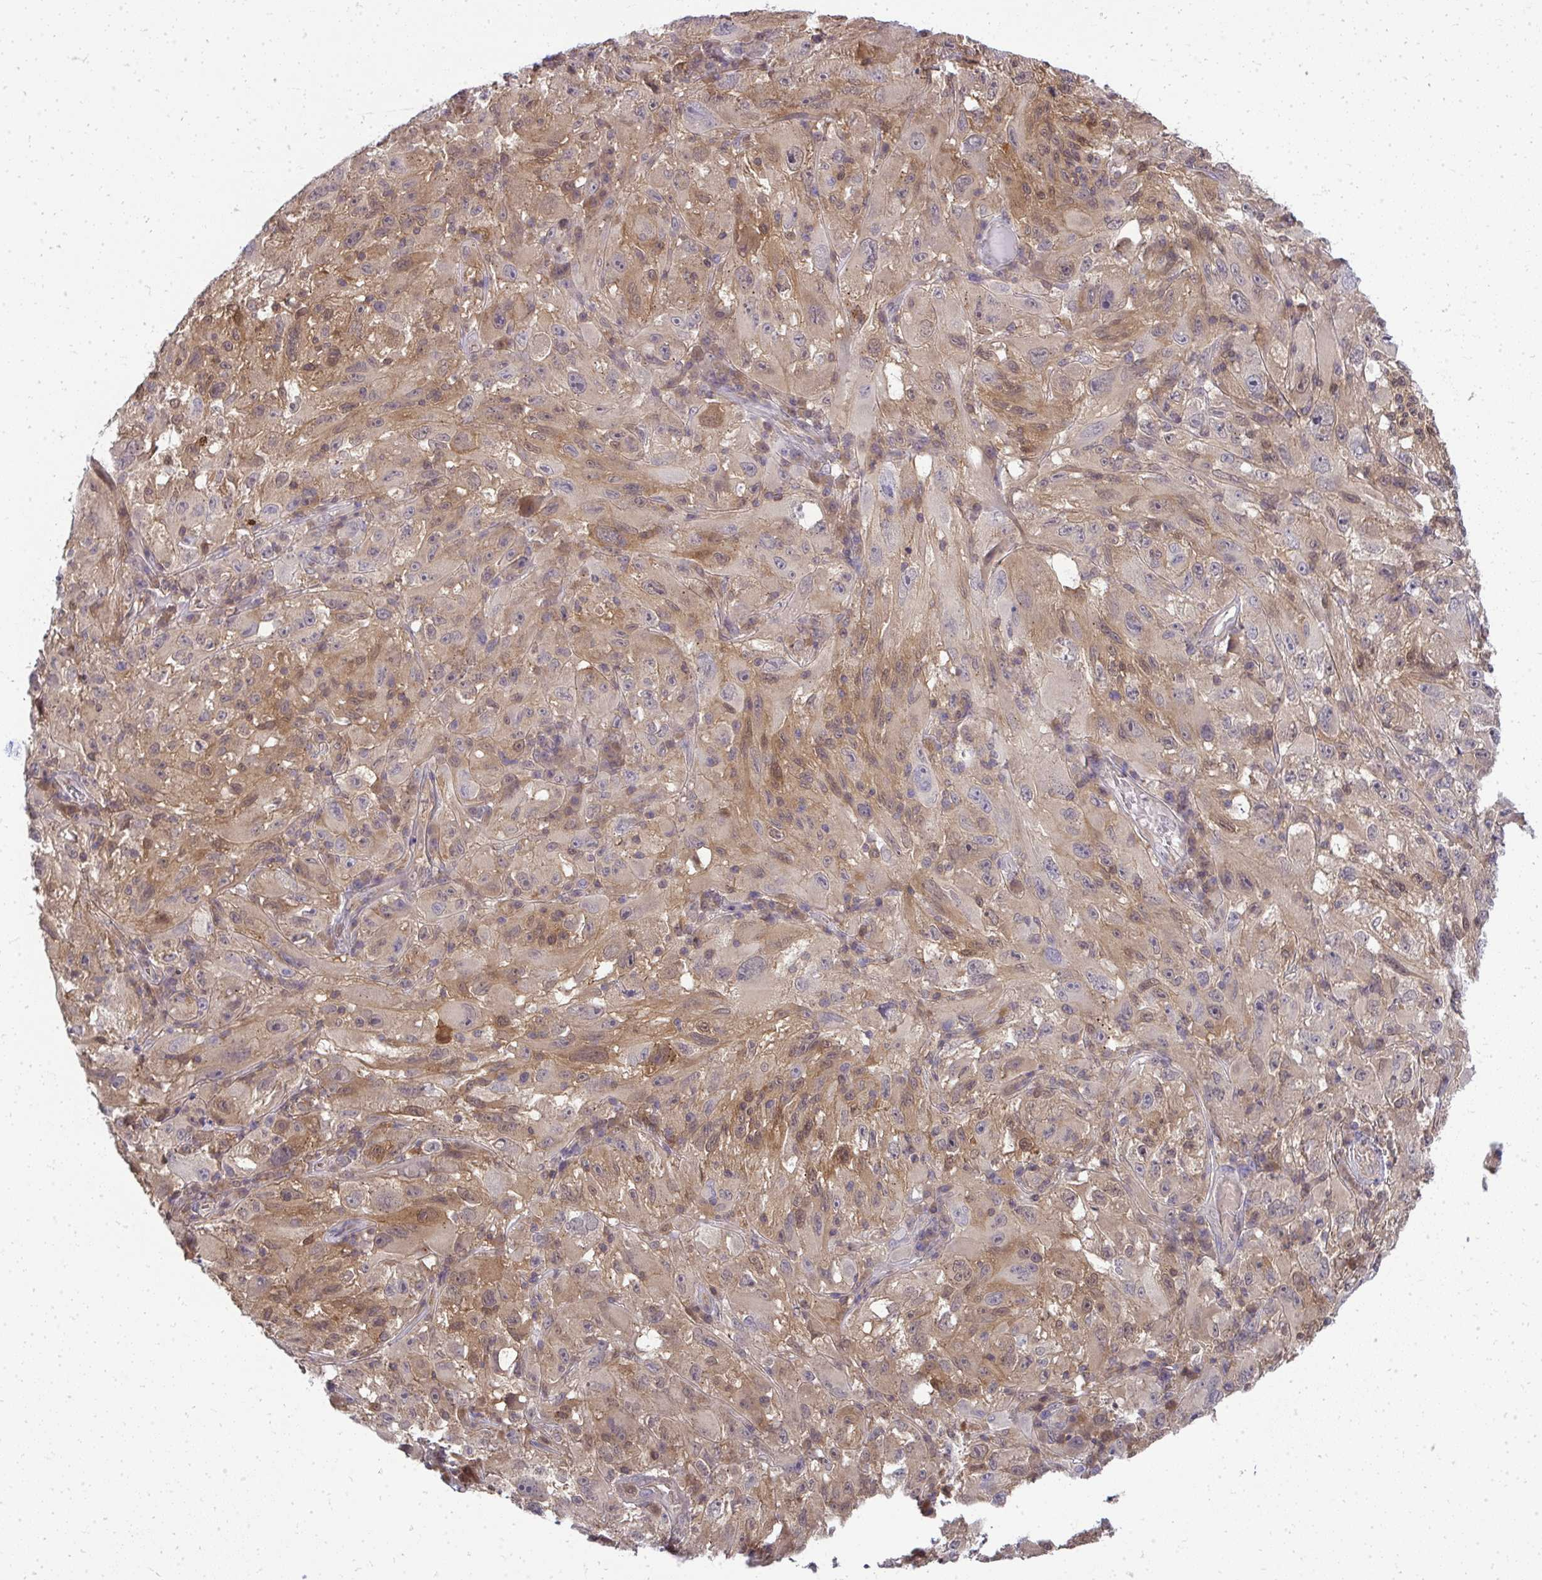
{"staining": {"intensity": "weak", "quantity": "25%-75%", "location": "cytoplasmic/membranous"}, "tissue": "melanoma", "cell_type": "Tumor cells", "image_type": "cancer", "snomed": [{"axis": "morphology", "description": "Malignant melanoma, NOS"}, {"axis": "topography", "description": "Skin"}], "caption": "This is an image of immunohistochemistry (IHC) staining of malignant melanoma, which shows weak positivity in the cytoplasmic/membranous of tumor cells.", "gene": "HDHD2", "patient": {"sex": "female", "age": 71}}